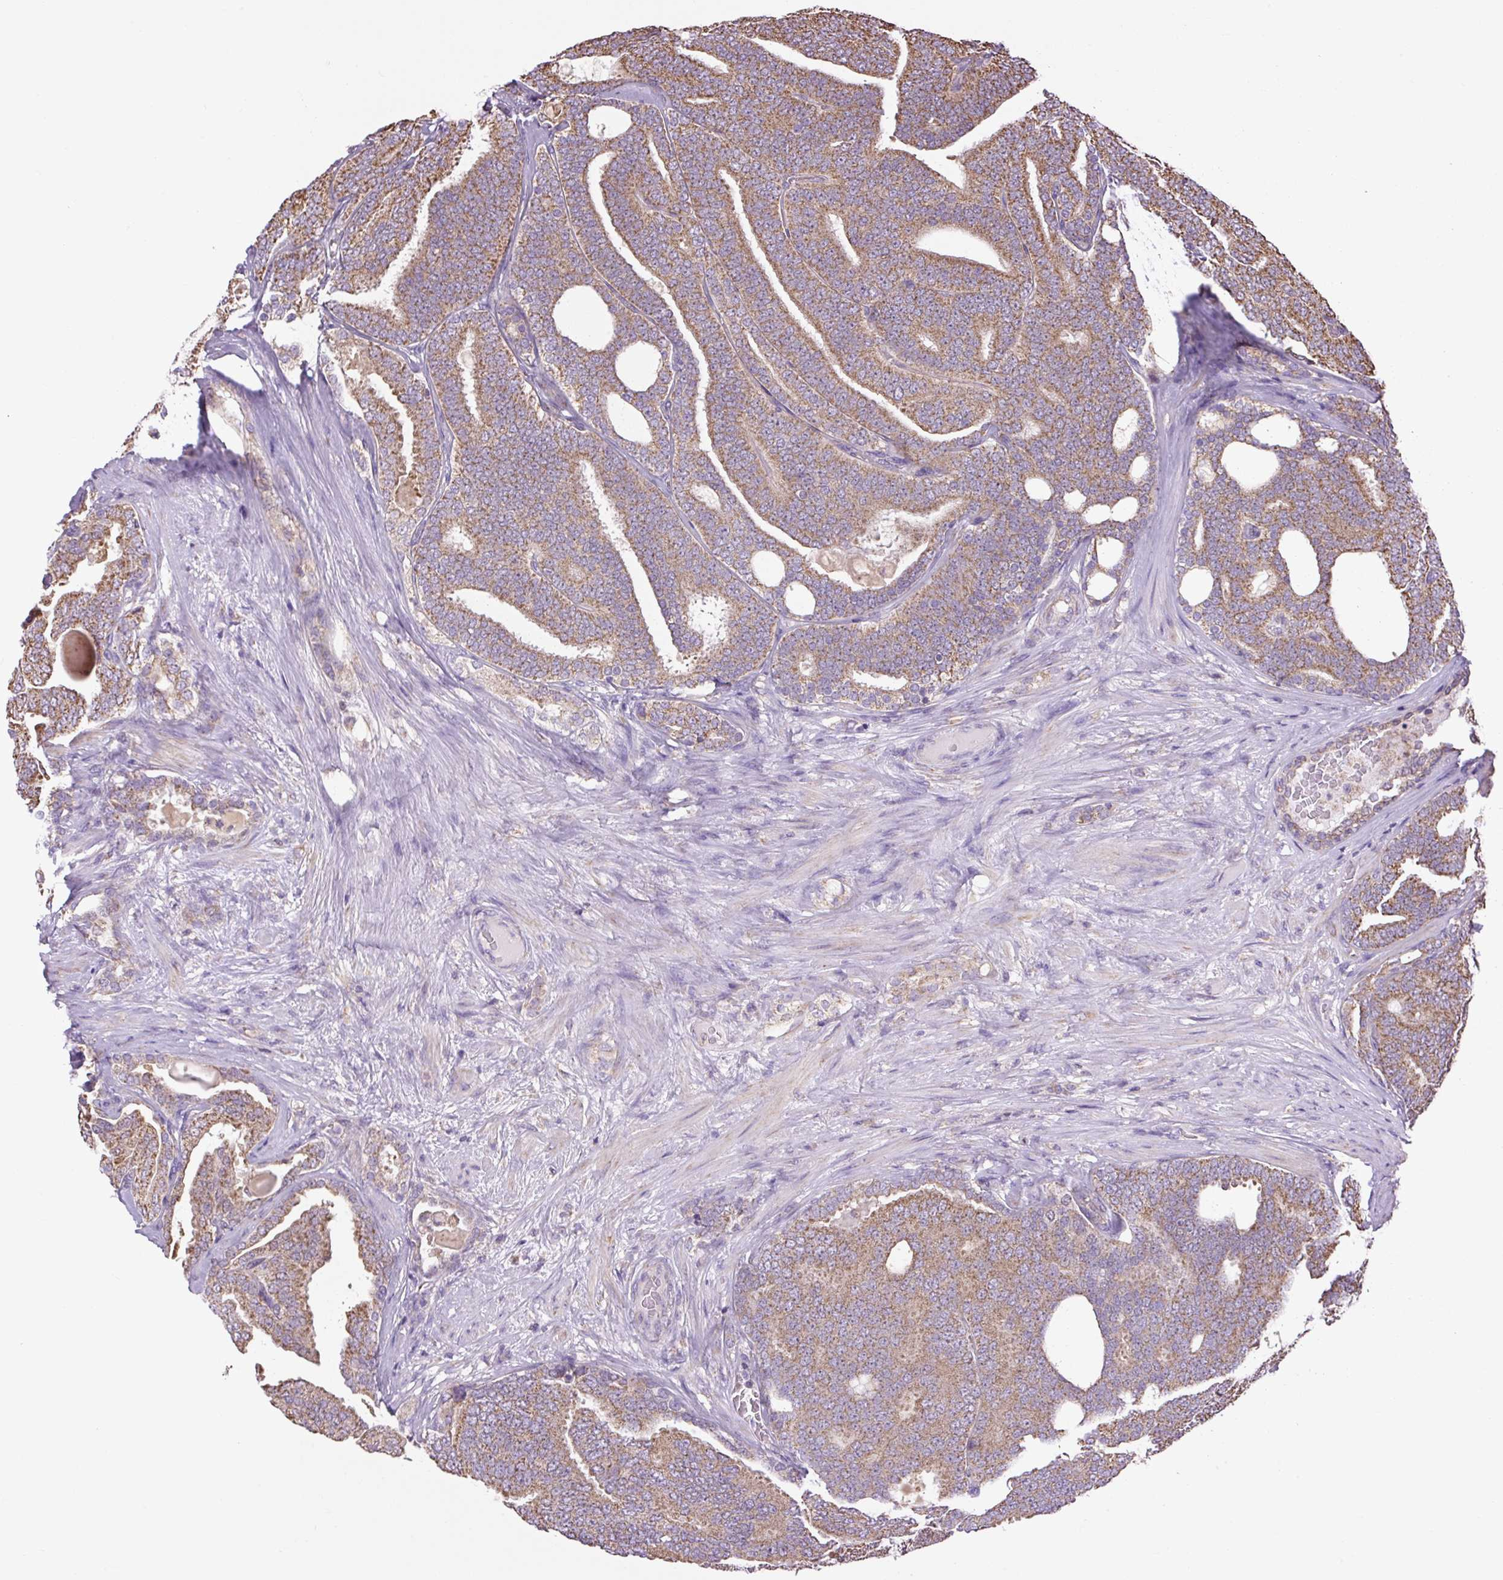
{"staining": {"intensity": "moderate", "quantity": ">75%", "location": "cytoplasmic/membranous"}, "tissue": "prostate cancer", "cell_type": "Tumor cells", "image_type": "cancer", "snomed": [{"axis": "morphology", "description": "Adenocarcinoma, High grade"}, {"axis": "topography", "description": "Prostate"}], "caption": "Prostate cancer (adenocarcinoma (high-grade)) stained with a protein marker displays moderate staining in tumor cells.", "gene": "PLCG1", "patient": {"sex": "male", "age": 65}}